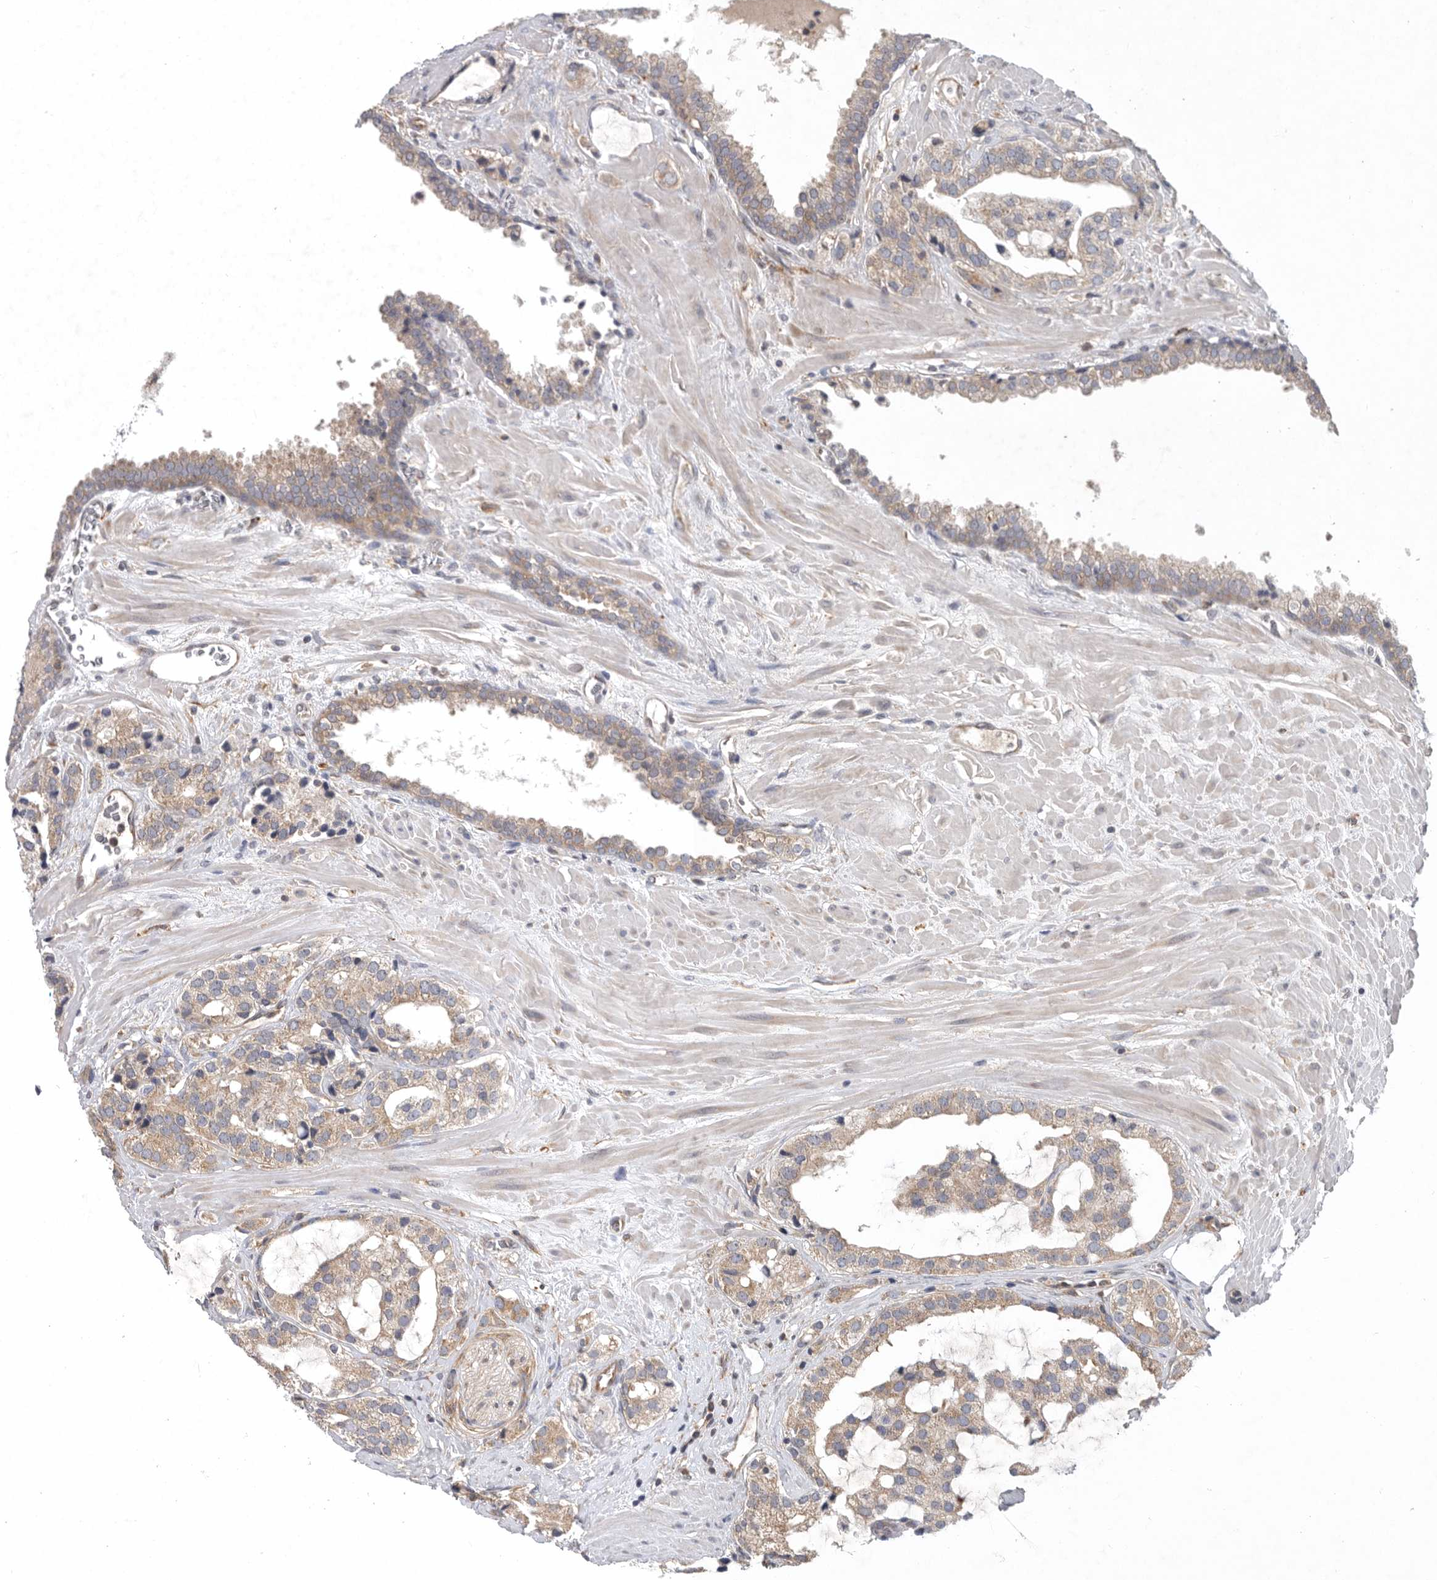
{"staining": {"intensity": "weak", "quantity": "<25%", "location": "cytoplasmic/membranous"}, "tissue": "prostate cancer", "cell_type": "Tumor cells", "image_type": "cancer", "snomed": [{"axis": "morphology", "description": "Adenocarcinoma, High grade"}, {"axis": "topography", "description": "Prostate"}], "caption": "IHC micrograph of neoplastic tissue: adenocarcinoma (high-grade) (prostate) stained with DAB (3,3'-diaminobenzidine) reveals no significant protein expression in tumor cells.", "gene": "C1orf109", "patient": {"sex": "male", "age": 66}}